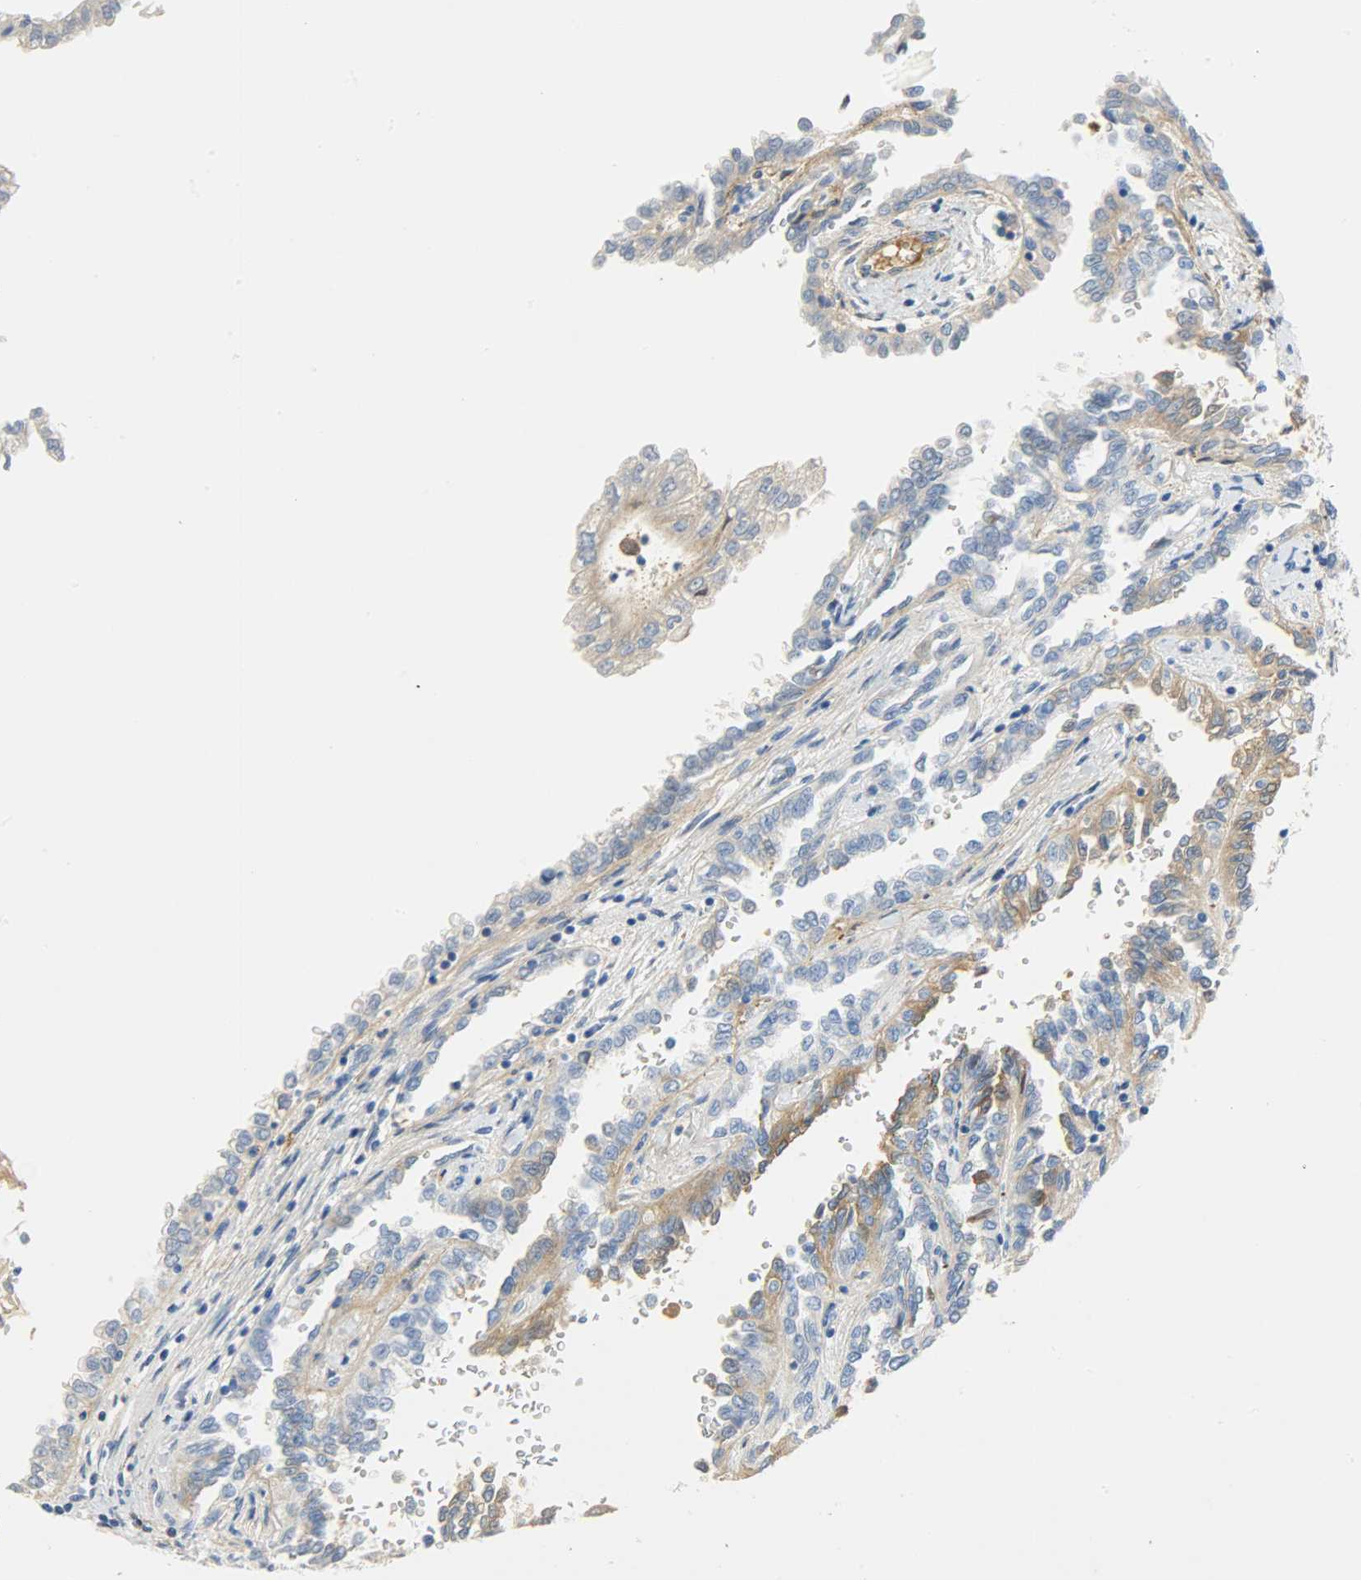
{"staining": {"intensity": "weak", "quantity": ">75%", "location": "cytoplasmic/membranous"}, "tissue": "renal cancer", "cell_type": "Tumor cells", "image_type": "cancer", "snomed": [{"axis": "morphology", "description": "Inflammation, NOS"}, {"axis": "morphology", "description": "Adenocarcinoma, NOS"}, {"axis": "topography", "description": "Kidney"}], "caption": "The photomicrograph displays immunohistochemical staining of renal cancer (adenocarcinoma). There is weak cytoplasmic/membranous positivity is identified in about >75% of tumor cells.", "gene": "CRP", "patient": {"sex": "male", "age": 68}}